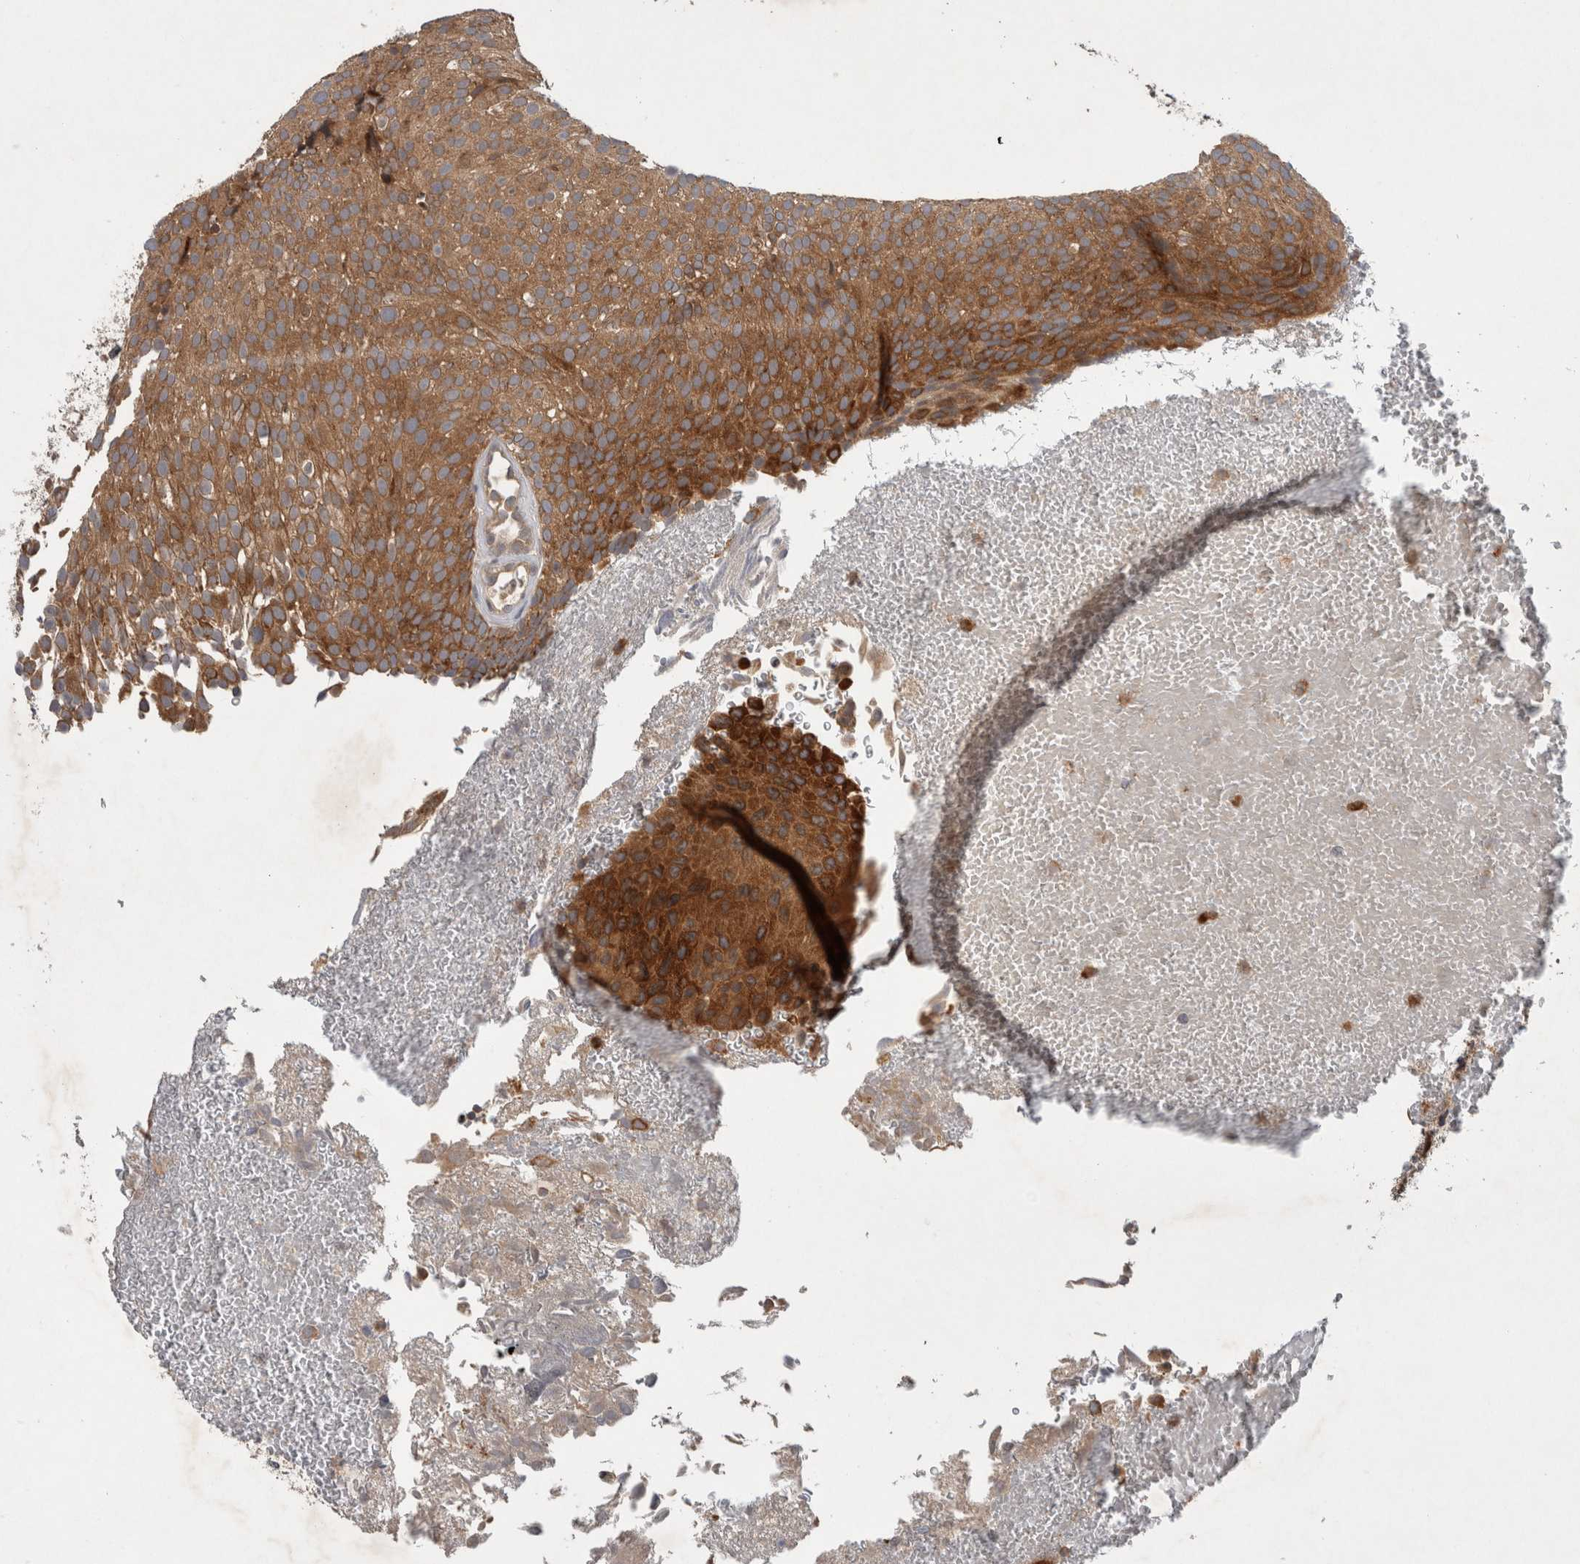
{"staining": {"intensity": "moderate", "quantity": ">75%", "location": "cytoplasmic/membranous"}, "tissue": "urothelial cancer", "cell_type": "Tumor cells", "image_type": "cancer", "snomed": [{"axis": "morphology", "description": "Urothelial carcinoma, Low grade"}, {"axis": "topography", "description": "Urinary bladder"}], "caption": "Immunohistochemical staining of low-grade urothelial carcinoma shows medium levels of moderate cytoplasmic/membranous protein staining in approximately >75% of tumor cells.", "gene": "PDCD2", "patient": {"sex": "male", "age": 78}}